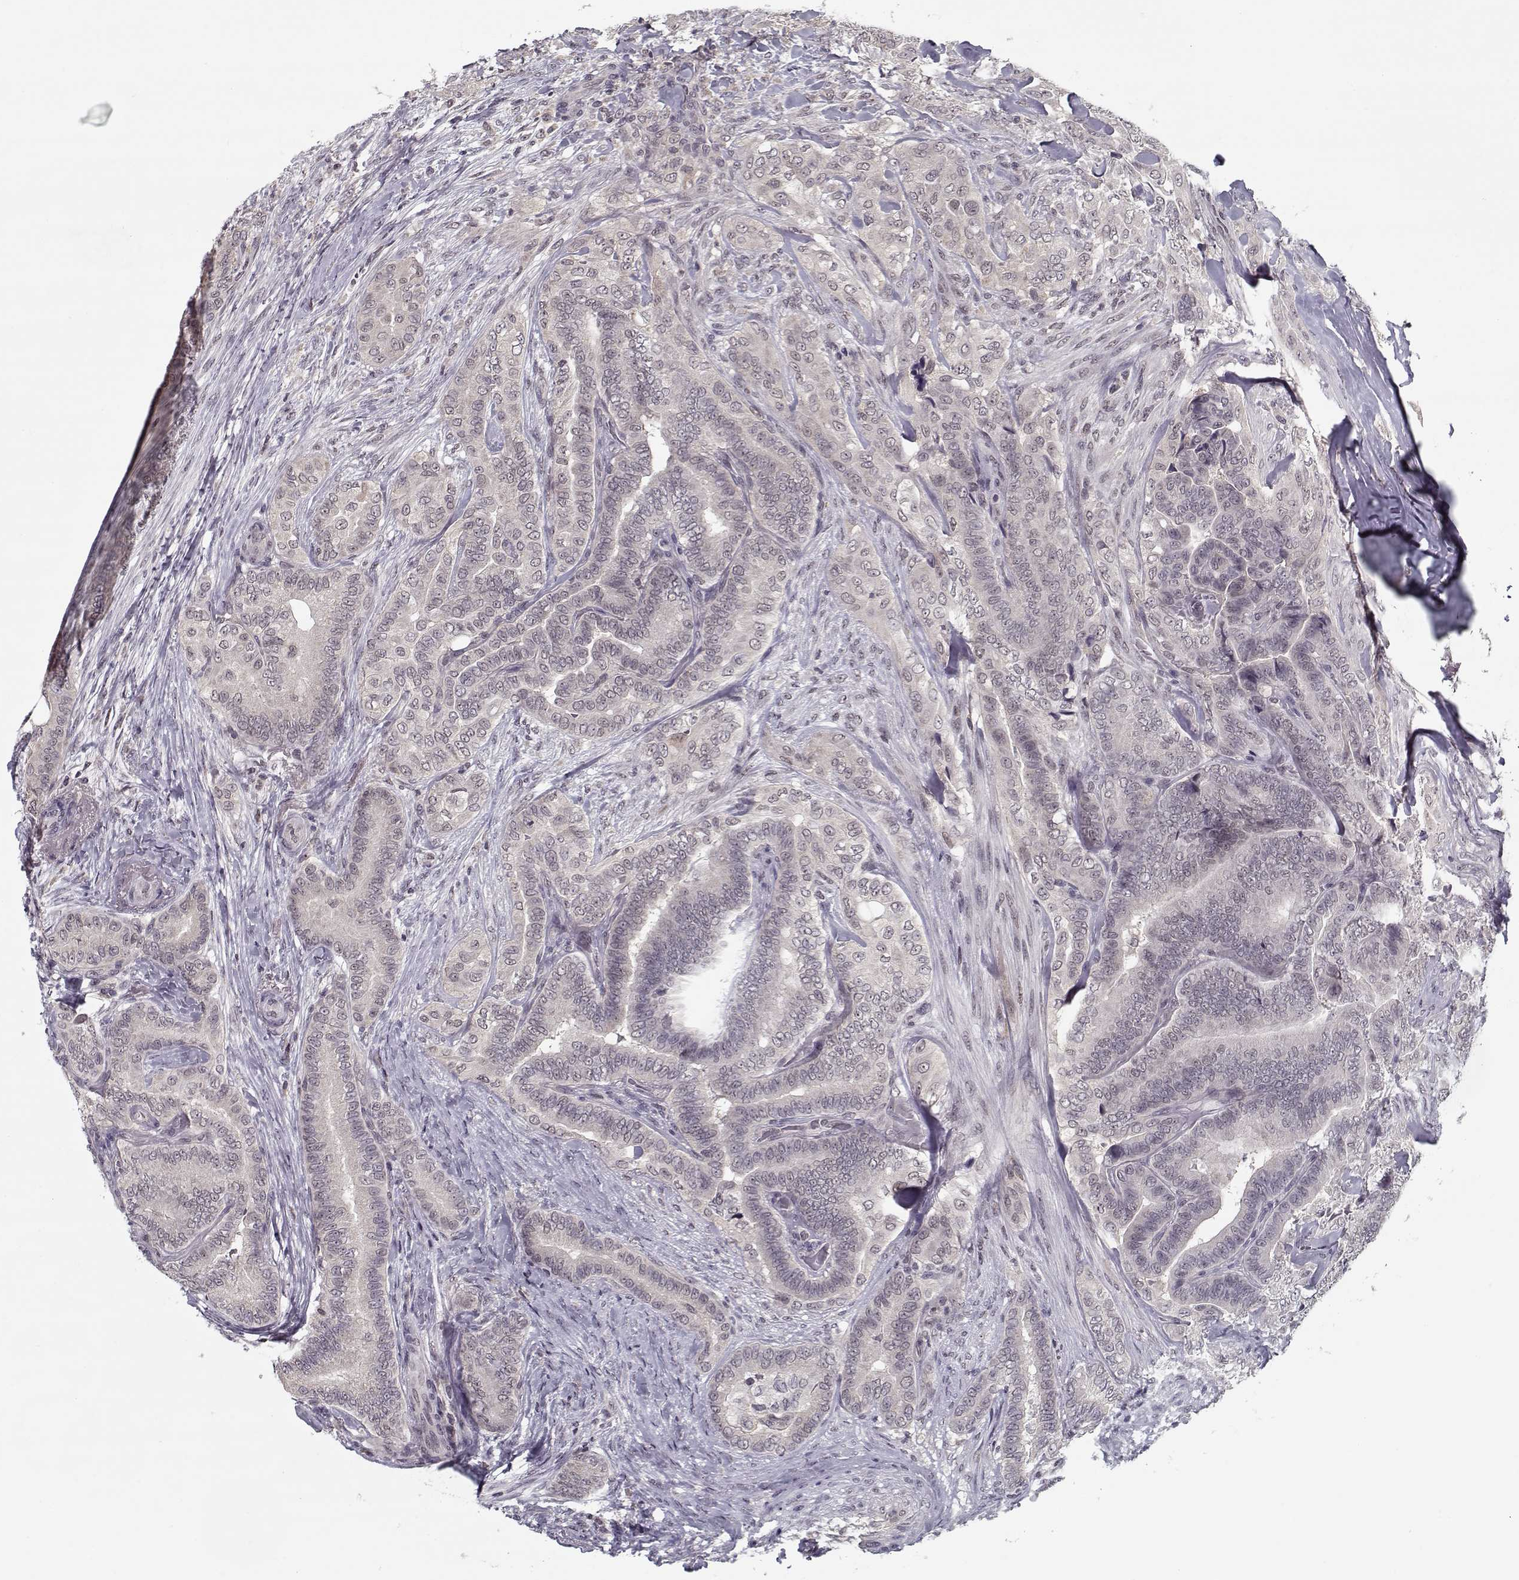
{"staining": {"intensity": "negative", "quantity": "none", "location": "none"}, "tissue": "thyroid cancer", "cell_type": "Tumor cells", "image_type": "cancer", "snomed": [{"axis": "morphology", "description": "Papillary adenocarcinoma, NOS"}, {"axis": "topography", "description": "Thyroid gland"}], "caption": "High power microscopy micrograph of an immunohistochemistry (IHC) micrograph of thyroid papillary adenocarcinoma, revealing no significant positivity in tumor cells.", "gene": "TESPA1", "patient": {"sex": "male", "age": 61}}